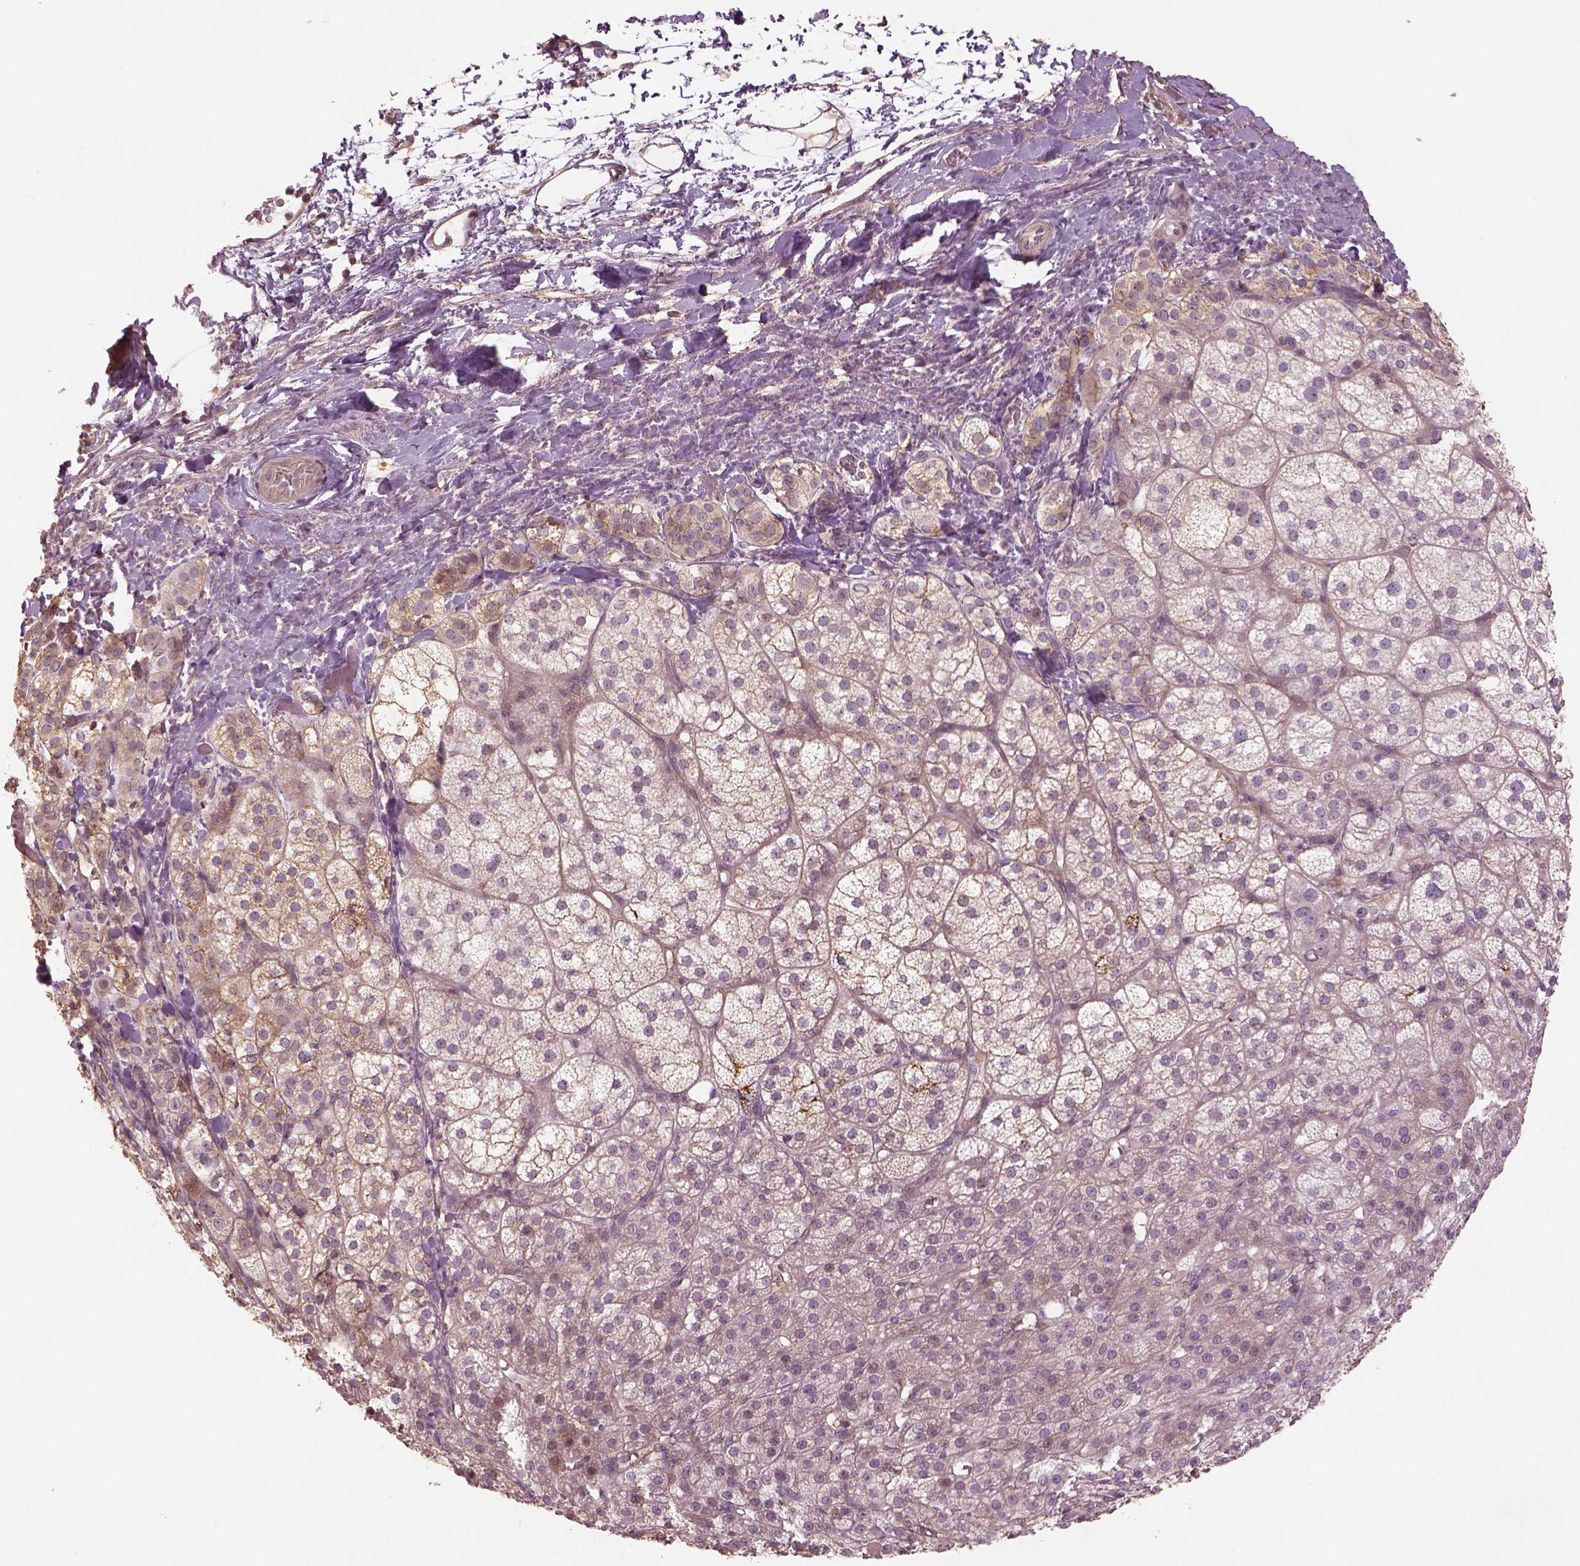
{"staining": {"intensity": "moderate", "quantity": "<25%", "location": "cytoplasmic/membranous"}, "tissue": "adrenal gland", "cell_type": "Glandular cells", "image_type": "normal", "snomed": [{"axis": "morphology", "description": "Normal tissue, NOS"}, {"axis": "topography", "description": "Adrenal gland"}], "caption": "Protein analysis of normal adrenal gland shows moderate cytoplasmic/membranous staining in approximately <25% of glandular cells. (brown staining indicates protein expression, while blue staining denotes nuclei).", "gene": "LIN7A", "patient": {"sex": "female", "age": 60}}